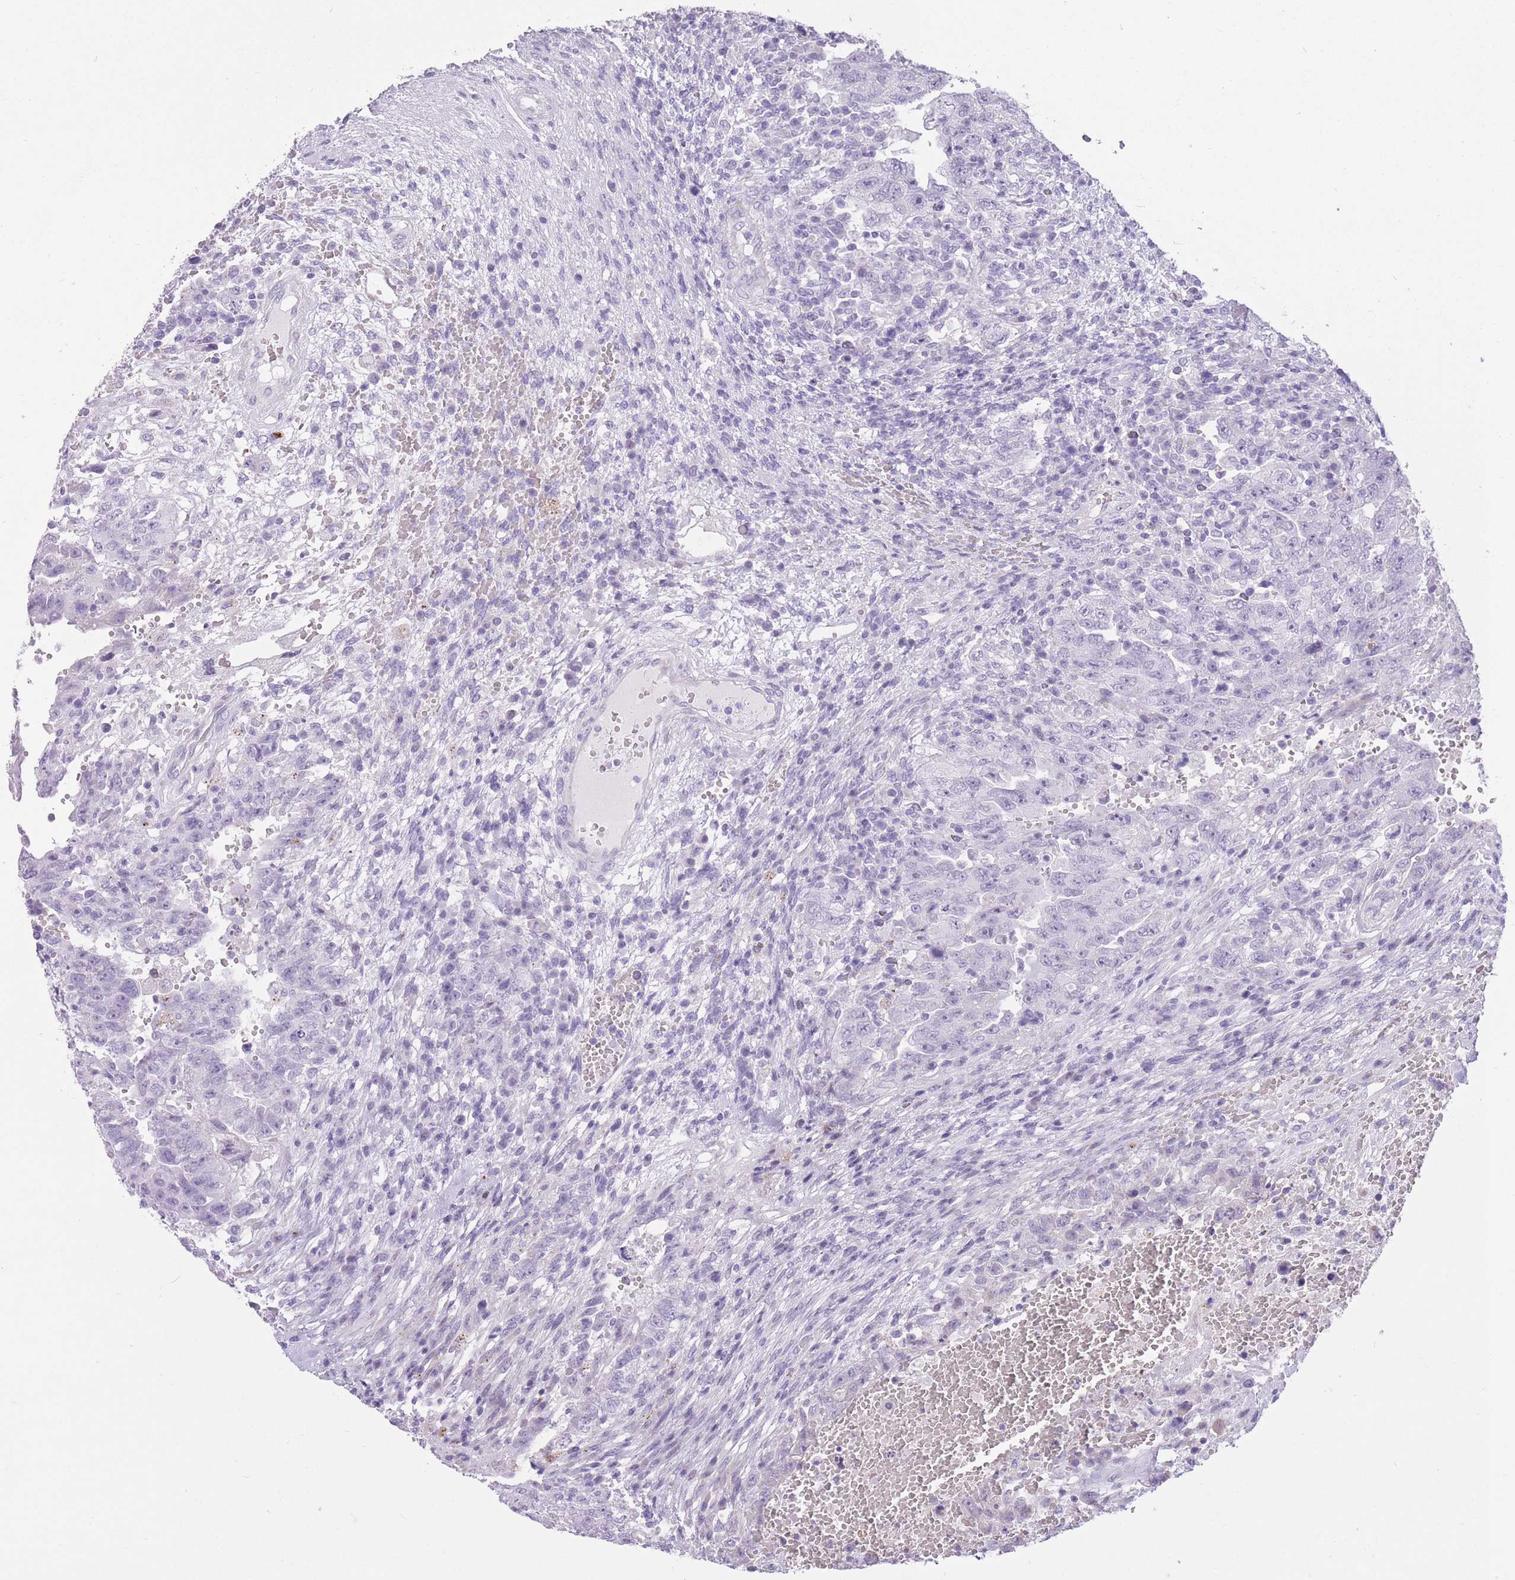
{"staining": {"intensity": "negative", "quantity": "none", "location": "none"}, "tissue": "testis cancer", "cell_type": "Tumor cells", "image_type": "cancer", "snomed": [{"axis": "morphology", "description": "Carcinoma, Embryonal, NOS"}, {"axis": "topography", "description": "Testis"}], "caption": "Testis embryonal carcinoma stained for a protein using IHC displays no staining tumor cells.", "gene": "WDR70", "patient": {"sex": "male", "age": 26}}